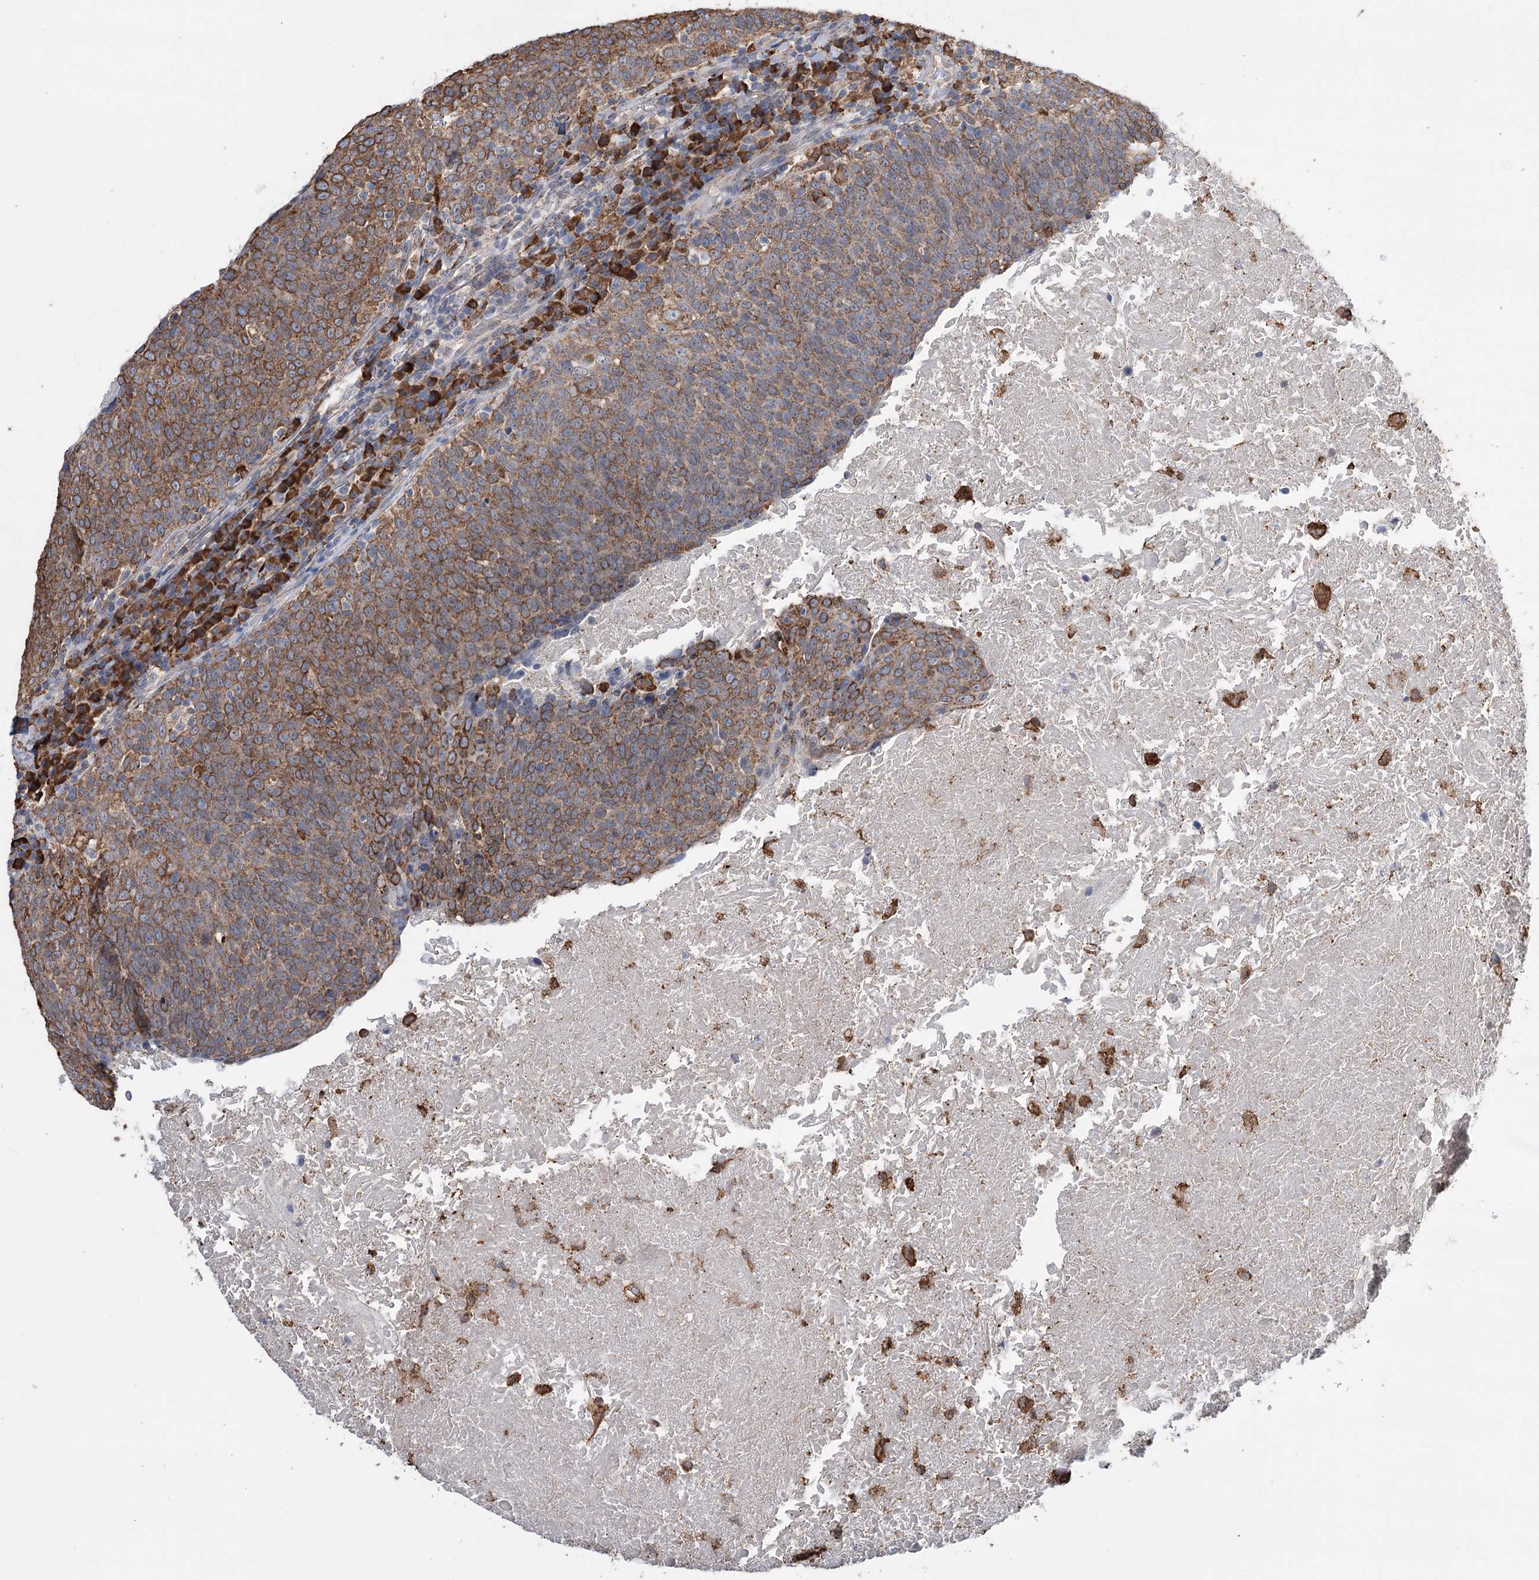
{"staining": {"intensity": "moderate", "quantity": ">75%", "location": "cytoplasmic/membranous"}, "tissue": "head and neck cancer", "cell_type": "Tumor cells", "image_type": "cancer", "snomed": [{"axis": "morphology", "description": "Squamous cell carcinoma, NOS"}, {"axis": "morphology", "description": "Squamous cell carcinoma, metastatic, NOS"}, {"axis": "topography", "description": "Lymph node"}, {"axis": "topography", "description": "Head-Neck"}], "caption": "This histopathology image exhibits head and neck cancer stained with immunohistochemistry (IHC) to label a protein in brown. The cytoplasmic/membranous of tumor cells show moderate positivity for the protein. Nuclei are counter-stained blue.", "gene": "TRIM71", "patient": {"sex": "male", "age": 62}}